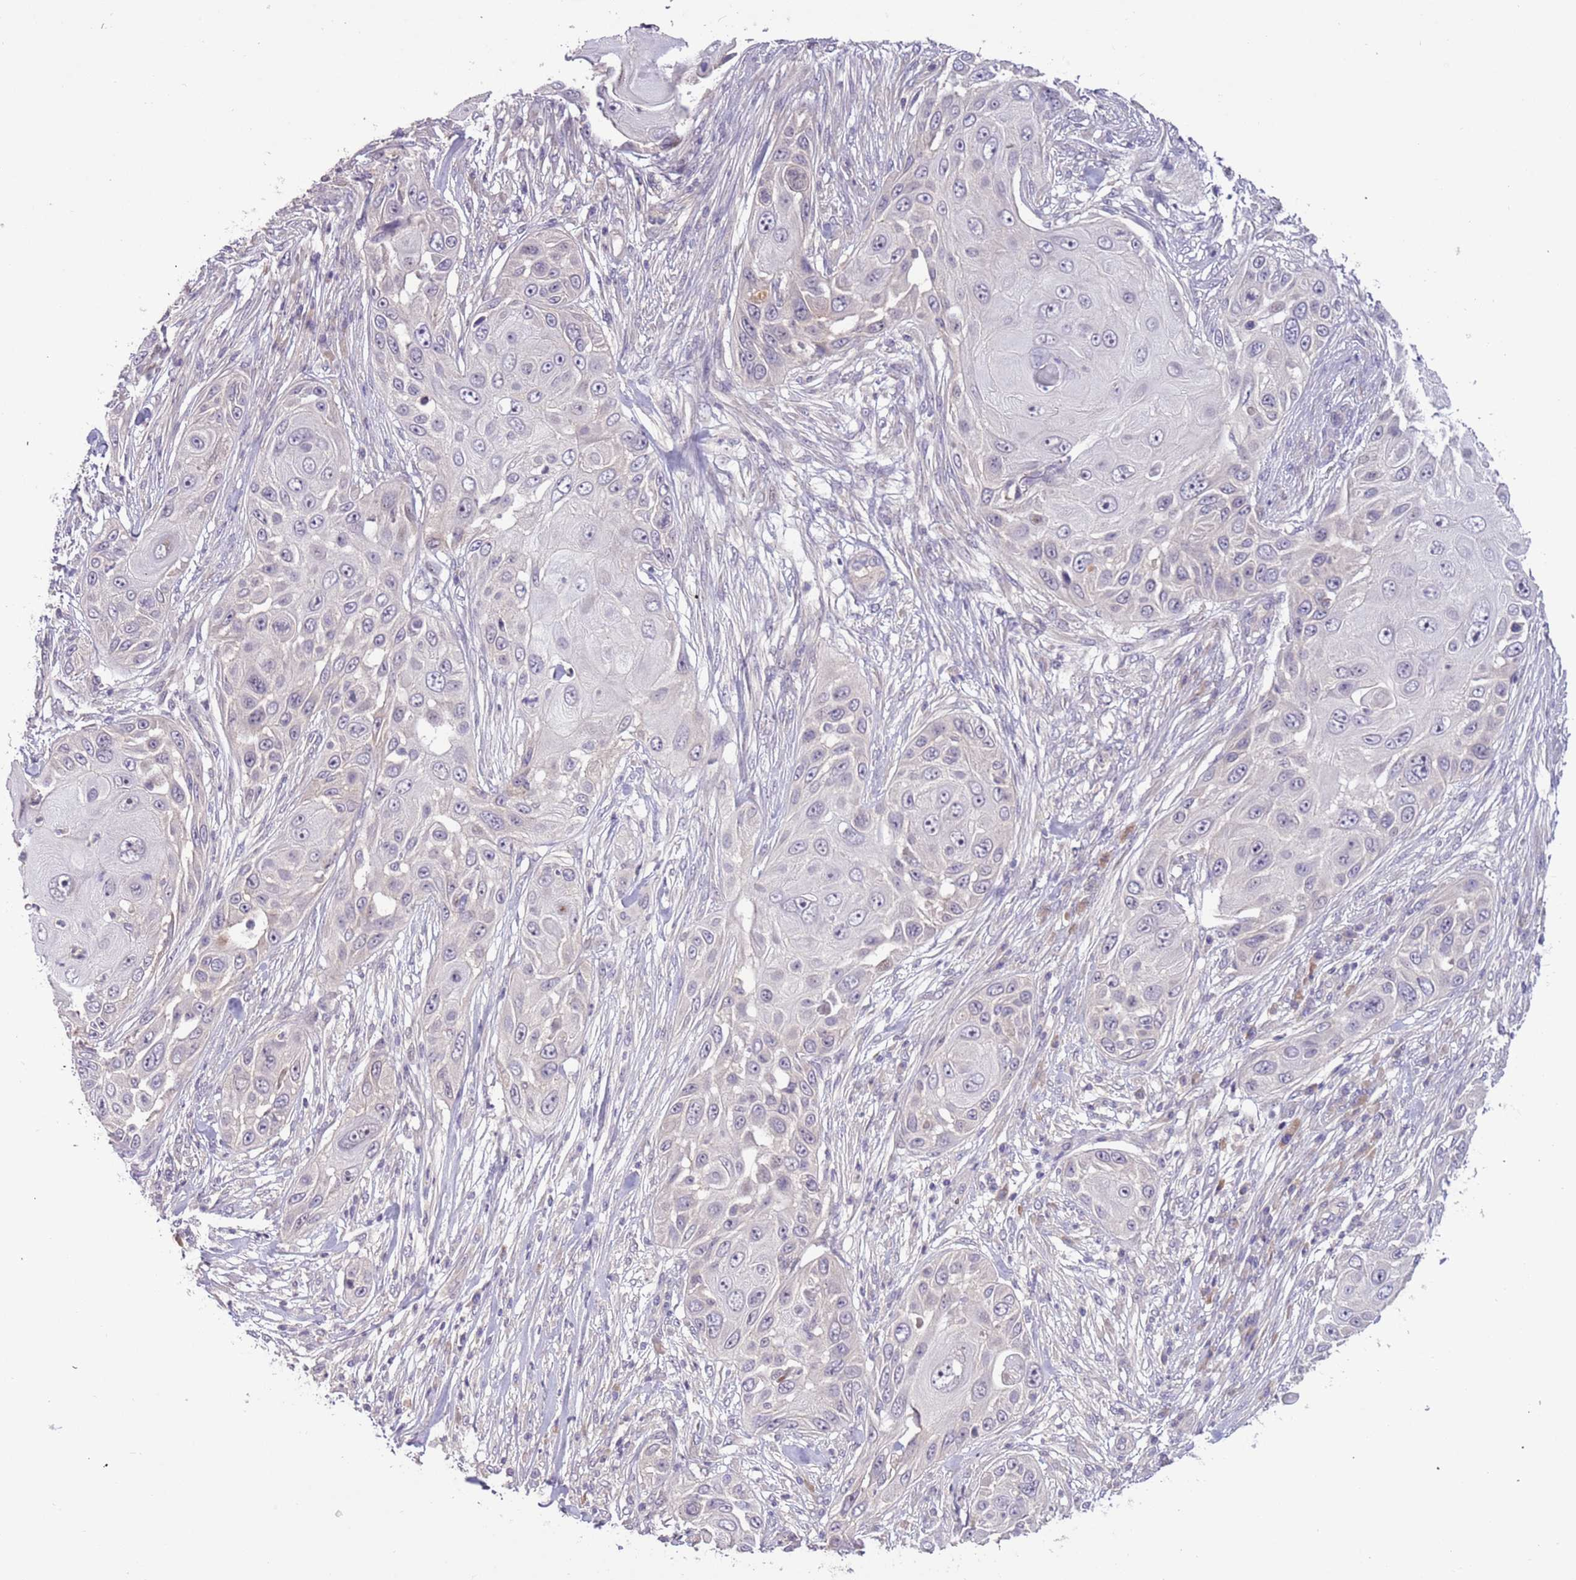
{"staining": {"intensity": "negative", "quantity": "none", "location": "none"}, "tissue": "skin cancer", "cell_type": "Tumor cells", "image_type": "cancer", "snomed": [{"axis": "morphology", "description": "Squamous cell carcinoma, NOS"}, {"axis": "topography", "description": "Skin"}], "caption": "A high-resolution photomicrograph shows IHC staining of squamous cell carcinoma (skin), which exhibits no significant expression in tumor cells. (Brightfield microscopy of DAB immunohistochemistry (IHC) at high magnification).", "gene": "SHROOM3", "patient": {"sex": "female", "age": 44}}